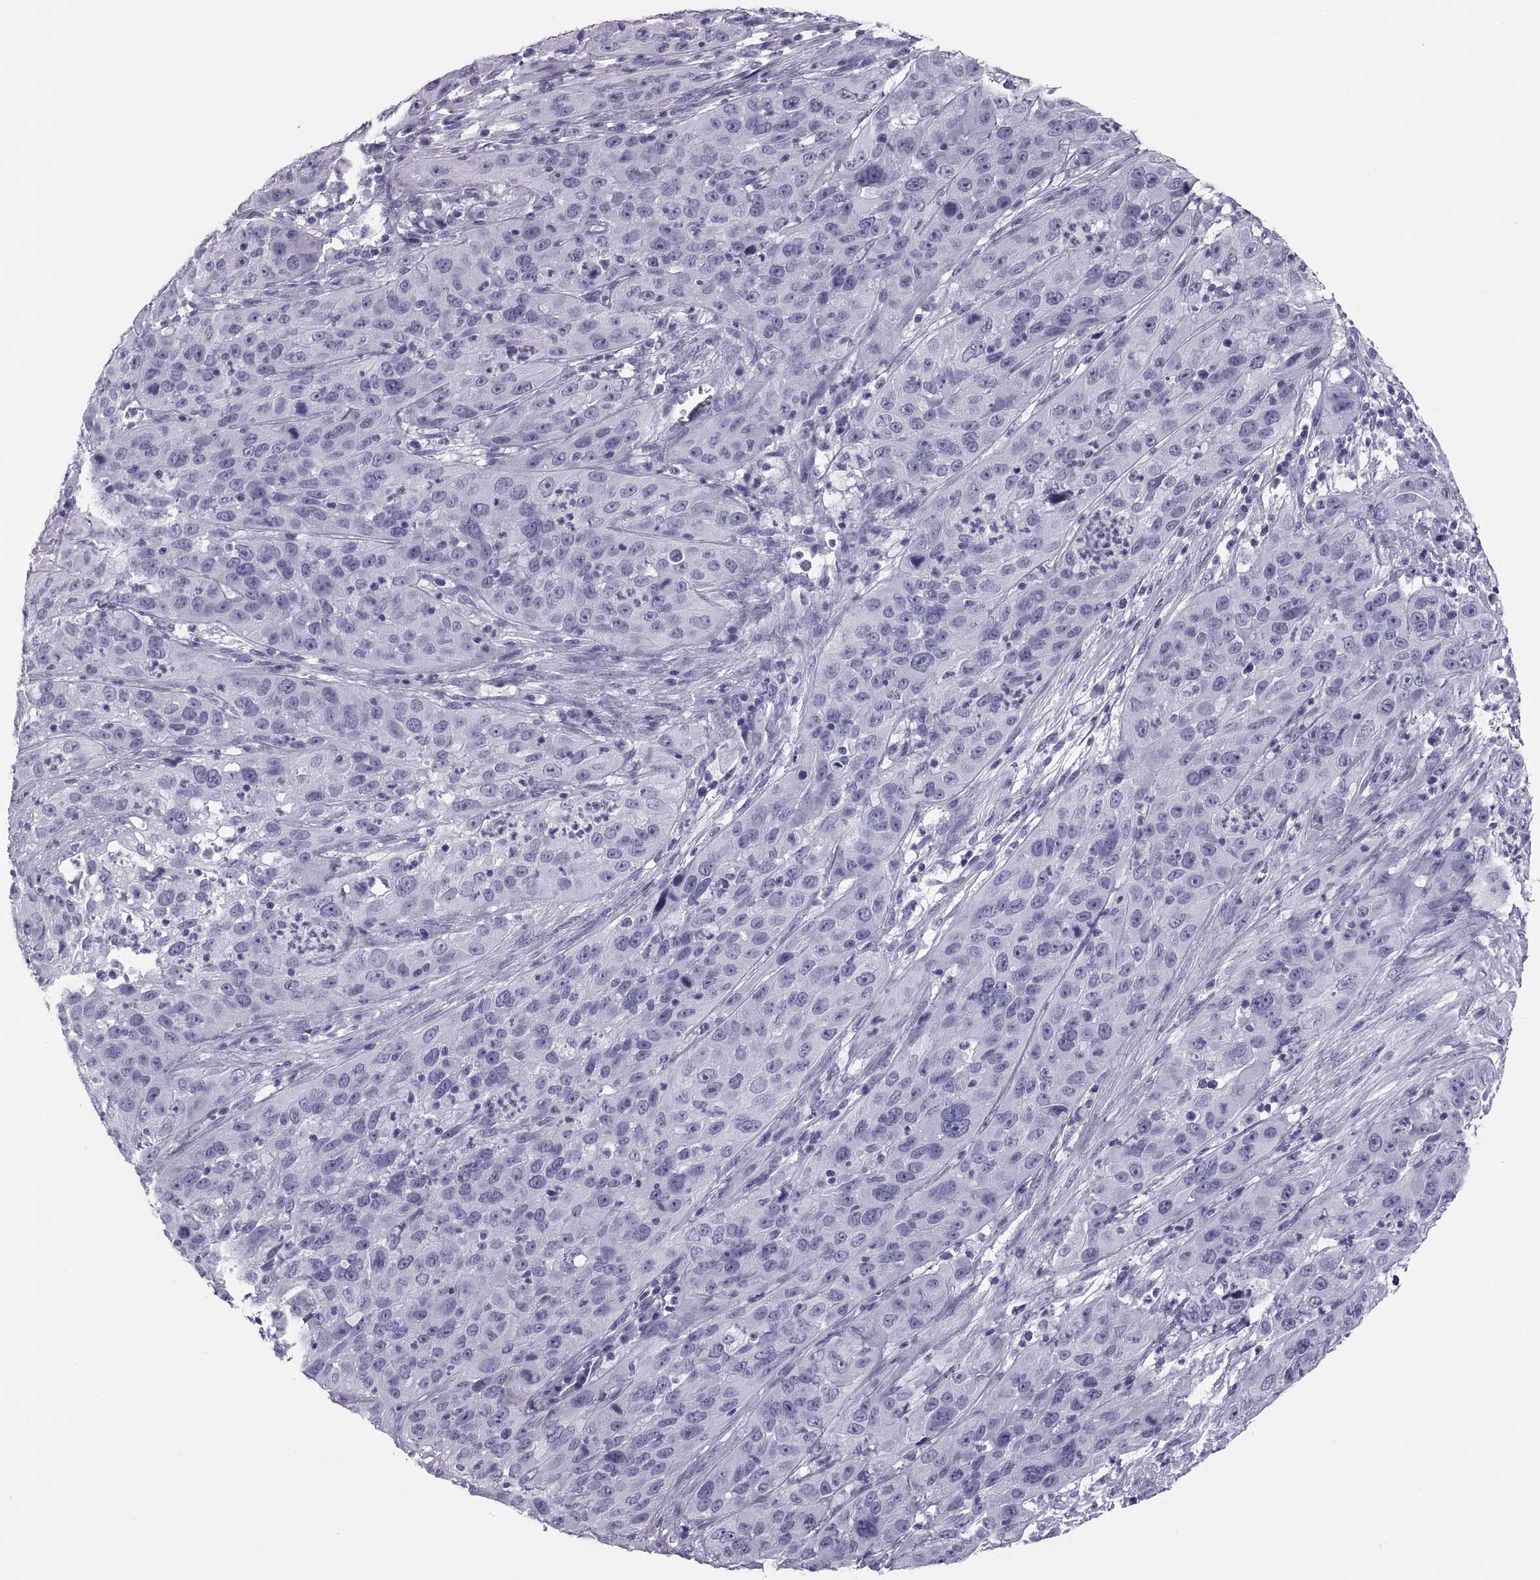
{"staining": {"intensity": "negative", "quantity": "none", "location": "none"}, "tissue": "cervical cancer", "cell_type": "Tumor cells", "image_type": "cancer", "snomed": [{"axis": "morphology", "description": "Squamous cell carcinoma, NOS"}, {"axis": "topography", "description": "Cervix"}], "caption": "An immunohistochemistry photomicrograph of squamous cell carcinoma (cervical) is shown. There is no staining in tumor cells of squamous cell carcinoma (cervical).", "gene": "PAX2", "patient": {"sex": "female", "age": 32}}